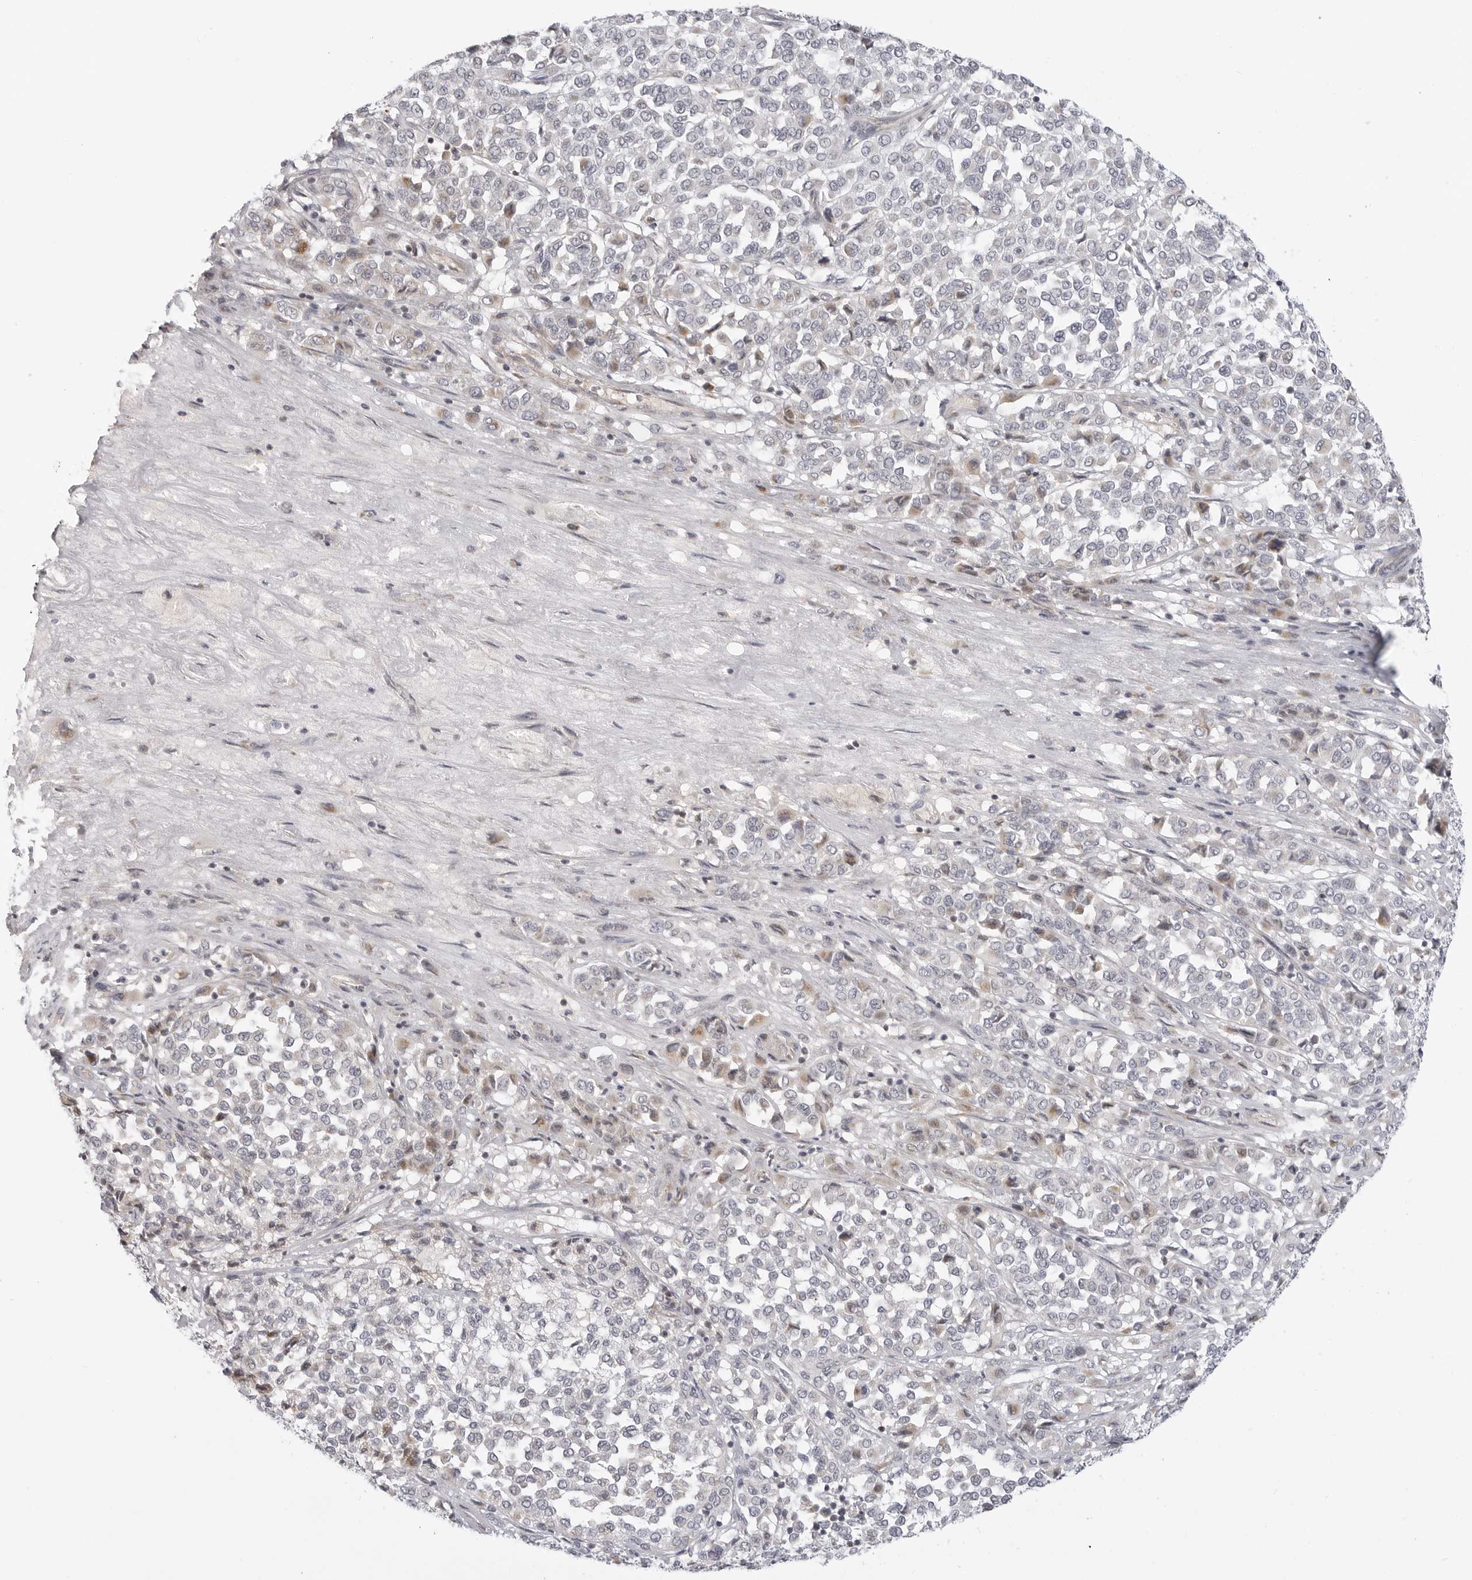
{"staining": {"intensity": "negative", "quantity": "none", "location": "none"}, "tissue": "melanoma", "cell_type": "Tumor cells", "image_type": "cancer", "snomed": [{"axis": "morphology", "description": "Malignant melanoma, Metastatic site"}, {"axis": "topography", "description": "Pancreas"}], "caption": "The micrograph demonstrates no staining of tumor cells in malignant melanoma (metastatic site).", "gene": "MAP7D1", "patient": {"sex": "female", "age": 30}}